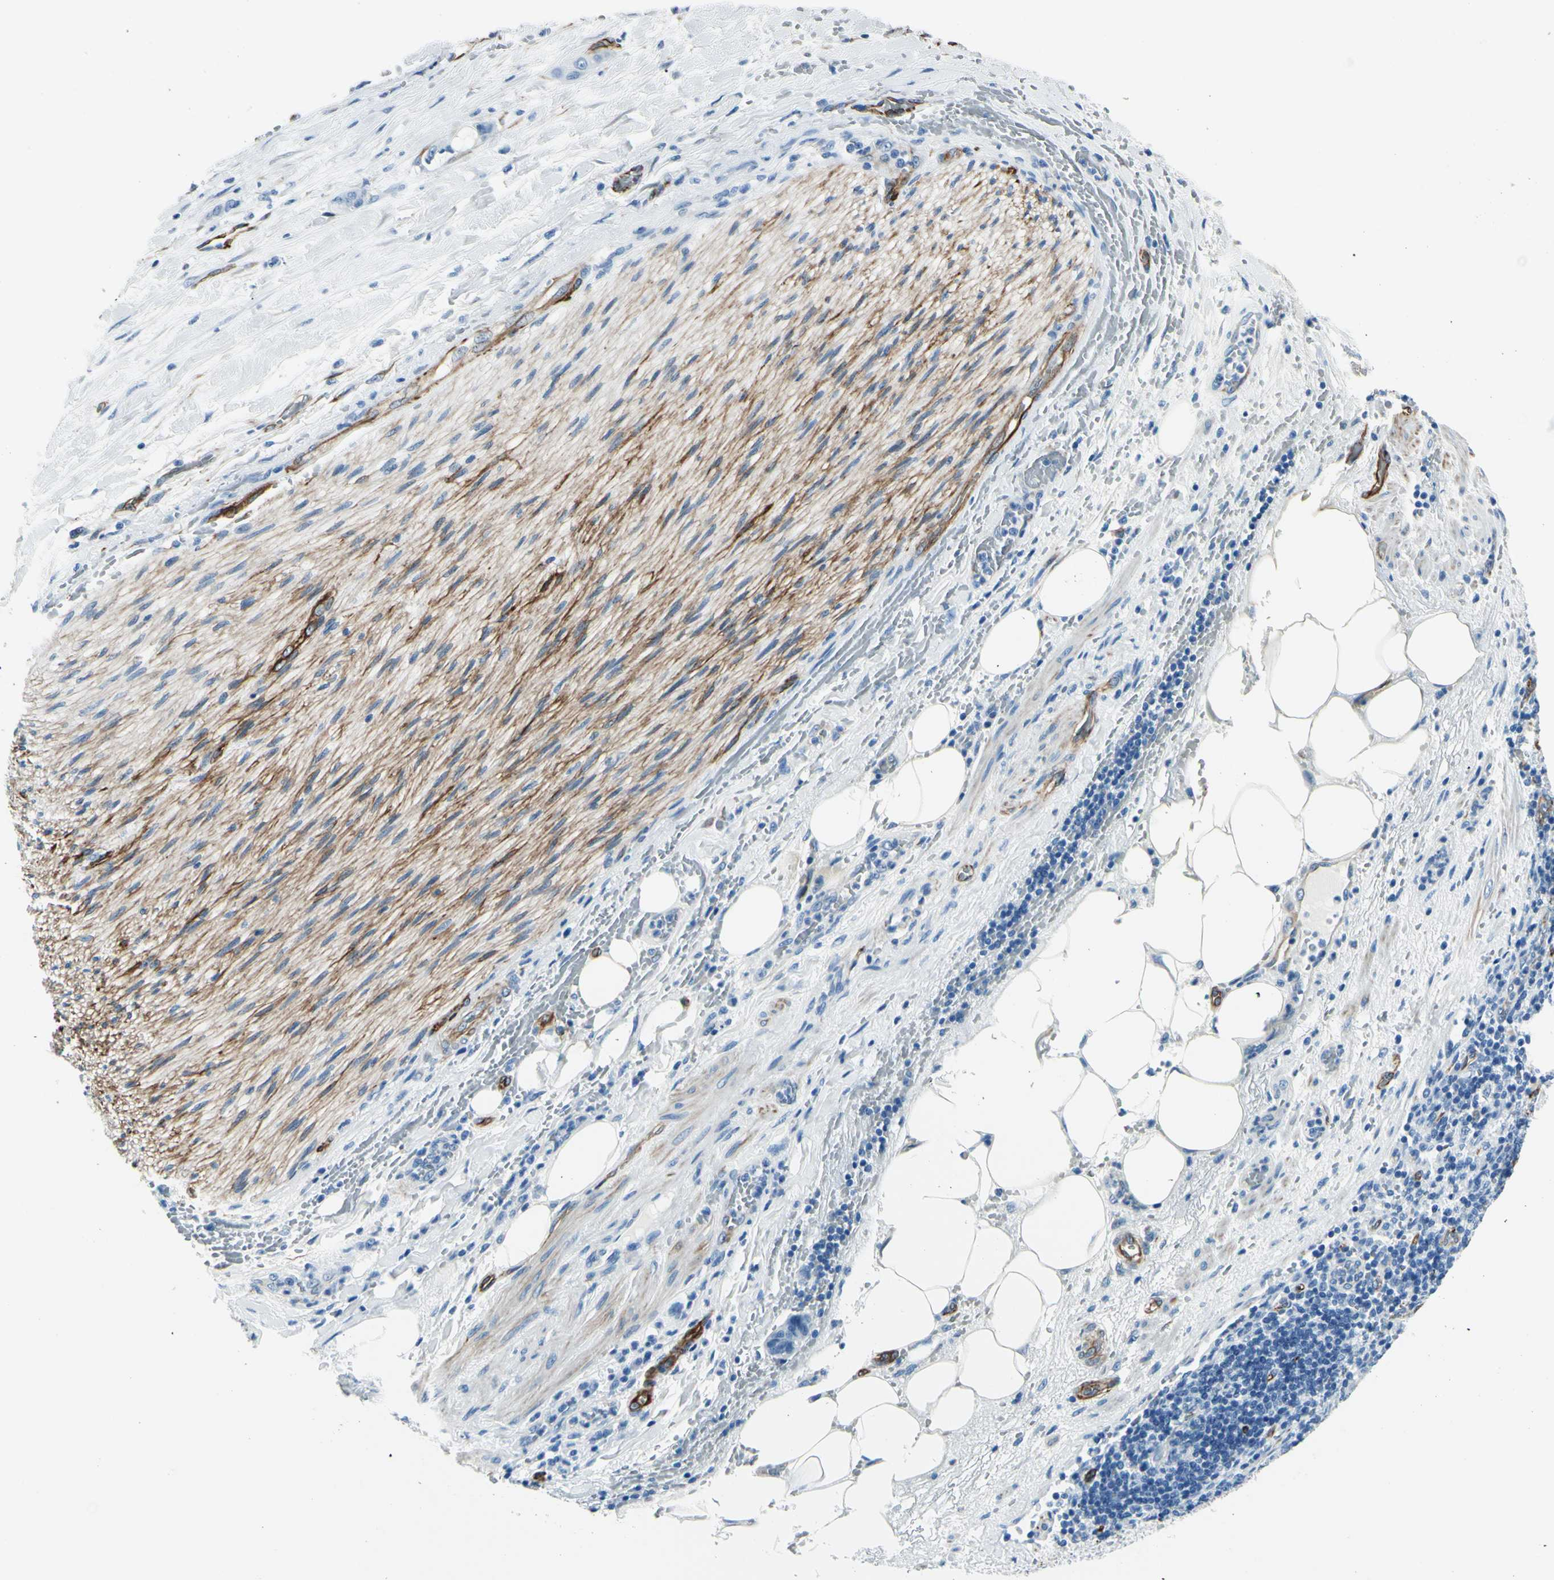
{"staining": {"intensity": "negative", "quantity": "none", "location": "none"}, "tissue": "liver cancer", "cell_type": "Tumor cells", "image_type": "cancer", "snomed": [{"axis": "morphology", "description": "Cholangiocarcinoma"}, {"axis": "topography", "description": "Liver"}], "caption": "The micrograph demonstrates no significant staining in tumor cells of liver cholangiocarcinoma.", "gene": "PTH2R", "patient": {"sex": "female", "age": 61}}